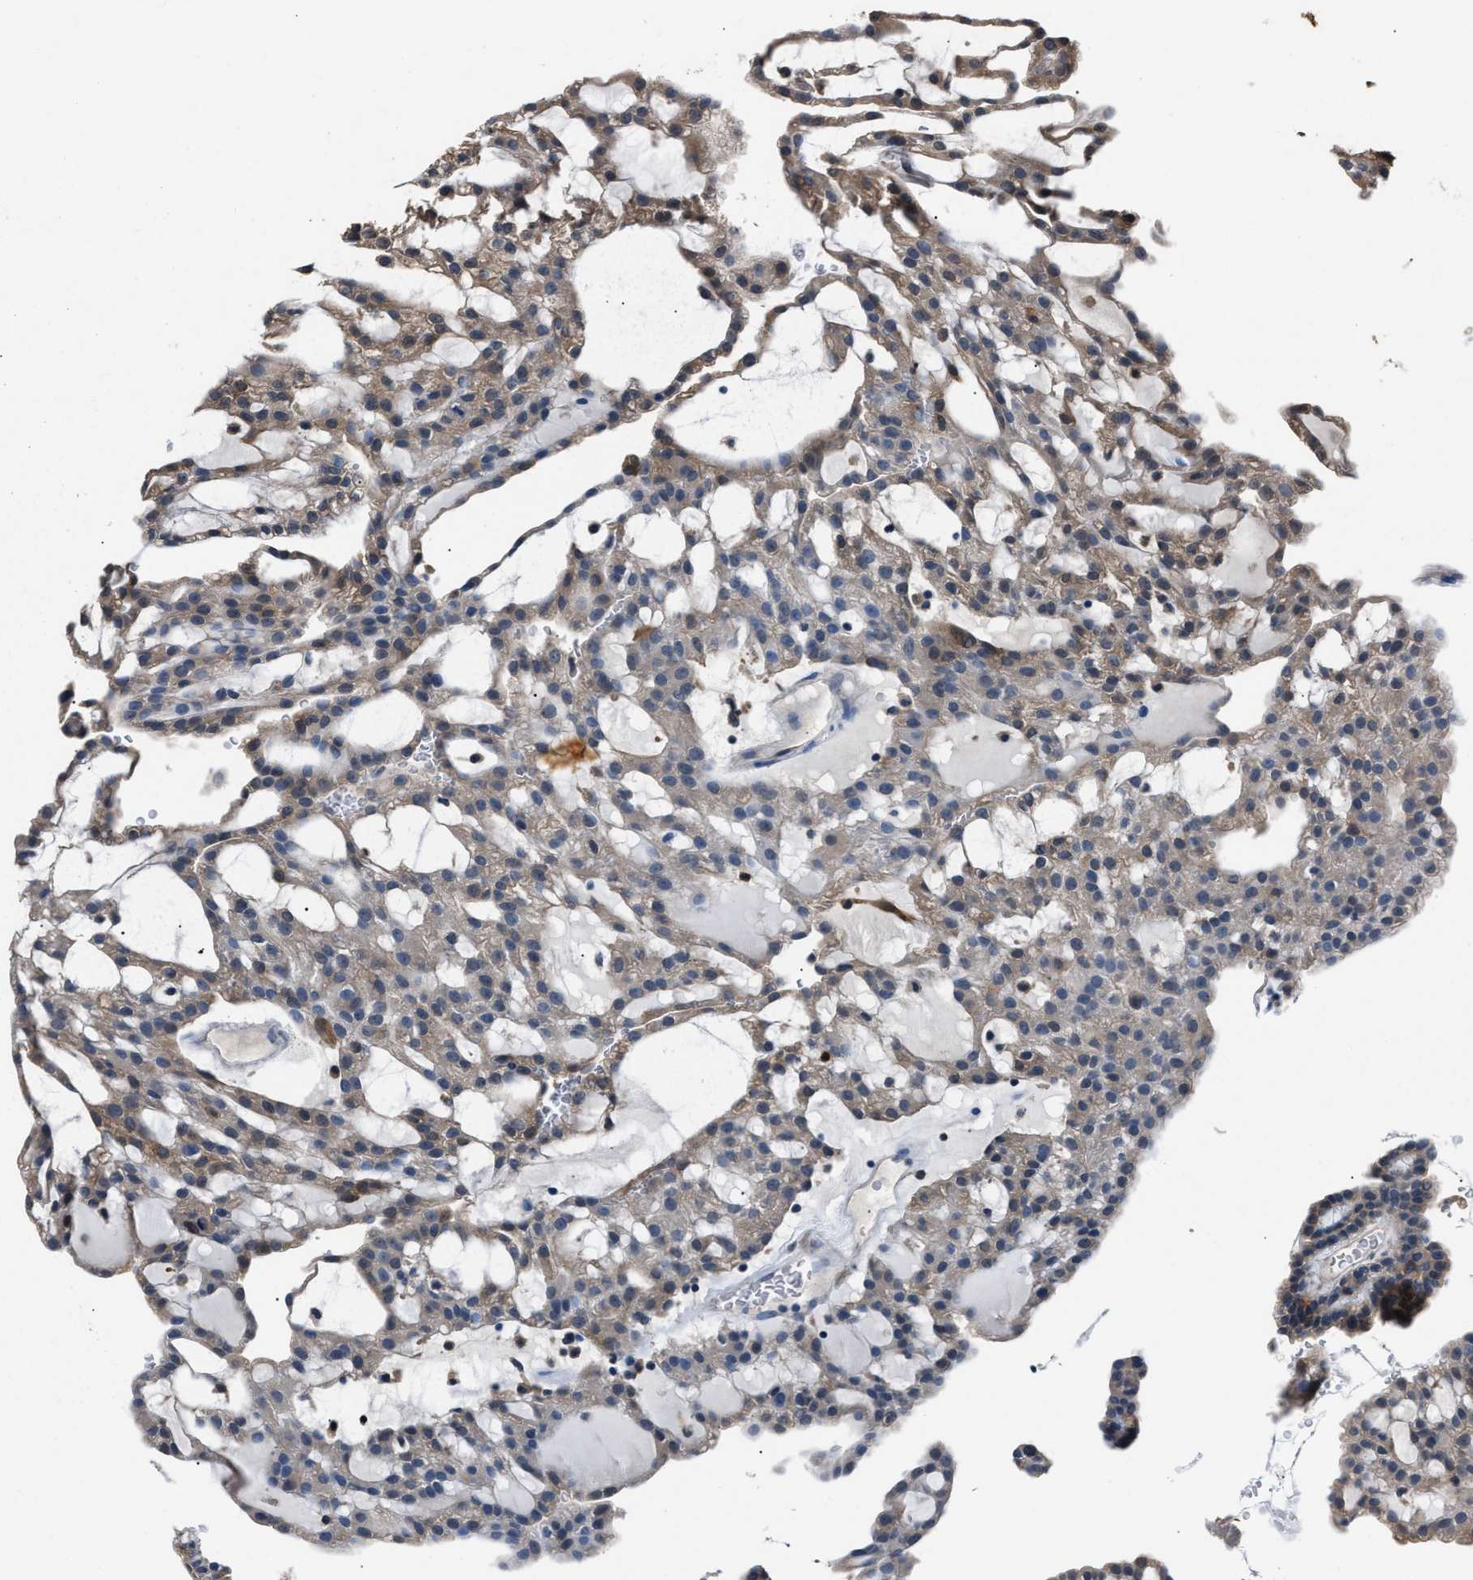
{"staining": {"intensity": "weak", "quantity": "25%-75%", "location": "cytoplasmic/membranous"}, "tissue": "renal cancer", "cell_type": "Tumor cells", "image_type": "cancer", "snomed": [{"axis": "morphology", "description": "Adenocarcinoma, NOS"}, {"axis": "topography", "description": "Kidney"}], "caption": "The immunohistochemical stain labels weak cytoplasmic/membranous expression in tumor cells of renal adenocarcinoma tissue.", "gene": "GSTP1", "patient": {"sex": "male", "age": 63}}